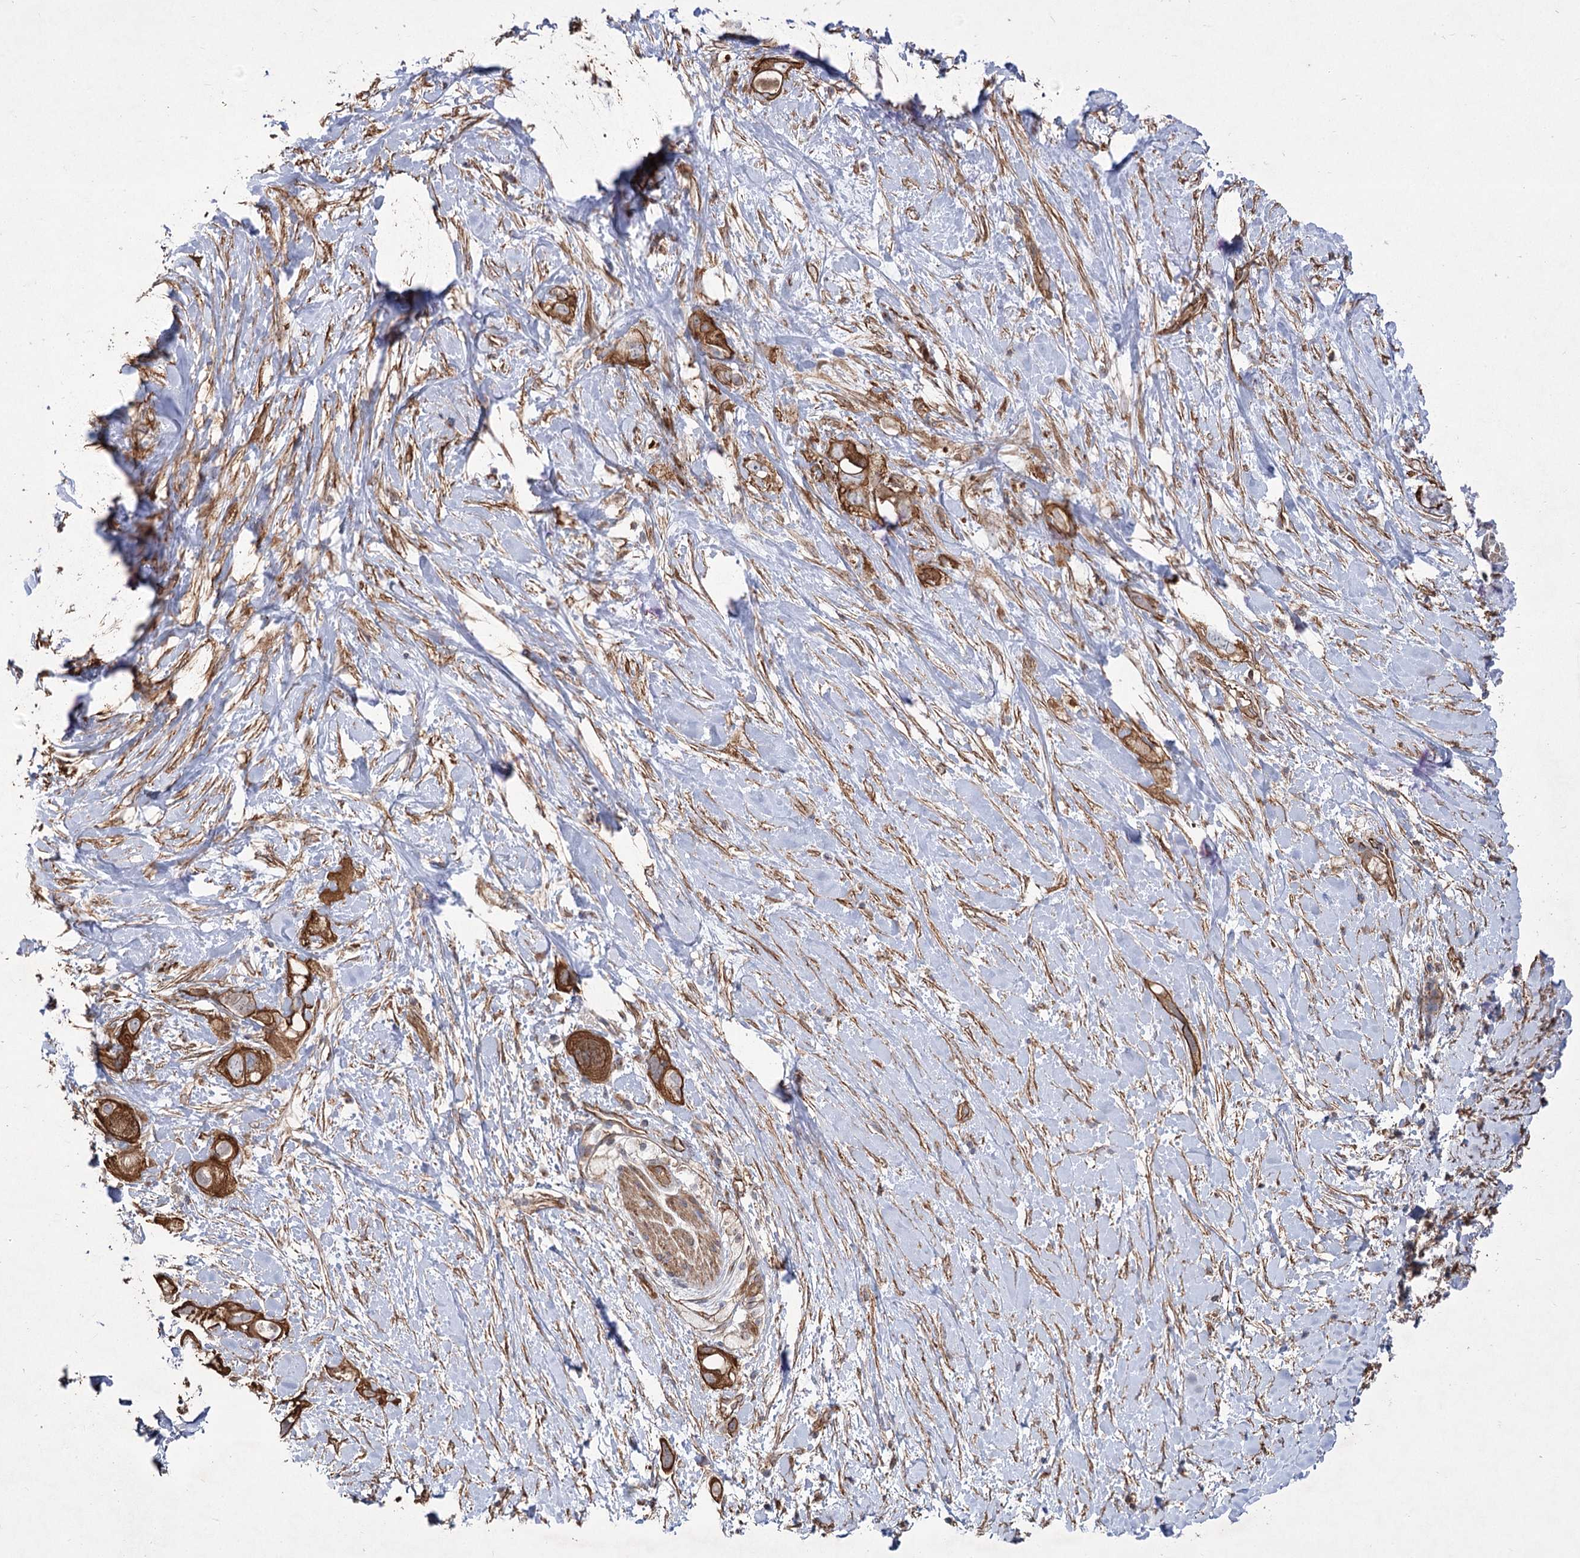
{"staining": {"intensity": "strong", "quantity": ">75%", "location": "cytoplasmic/membranous"}, "tissue": "pancreatic cancer", "cell_type": "Tumor cells", "image_type": "cancer", "snomed": [{"axis": "morphology", "description": "Adenocarcinoma, NOS"}, {"axis": "topography", "description": "Pancreas"}], "caption": "Brown immunohistochemical staining in human pancreatic cancer shows strong cytoplasmic/membranous staining in approximately >75% of tumor cells.", "gene": "SH3BP5L", "patient": {"sex": "female", "age": 56}}